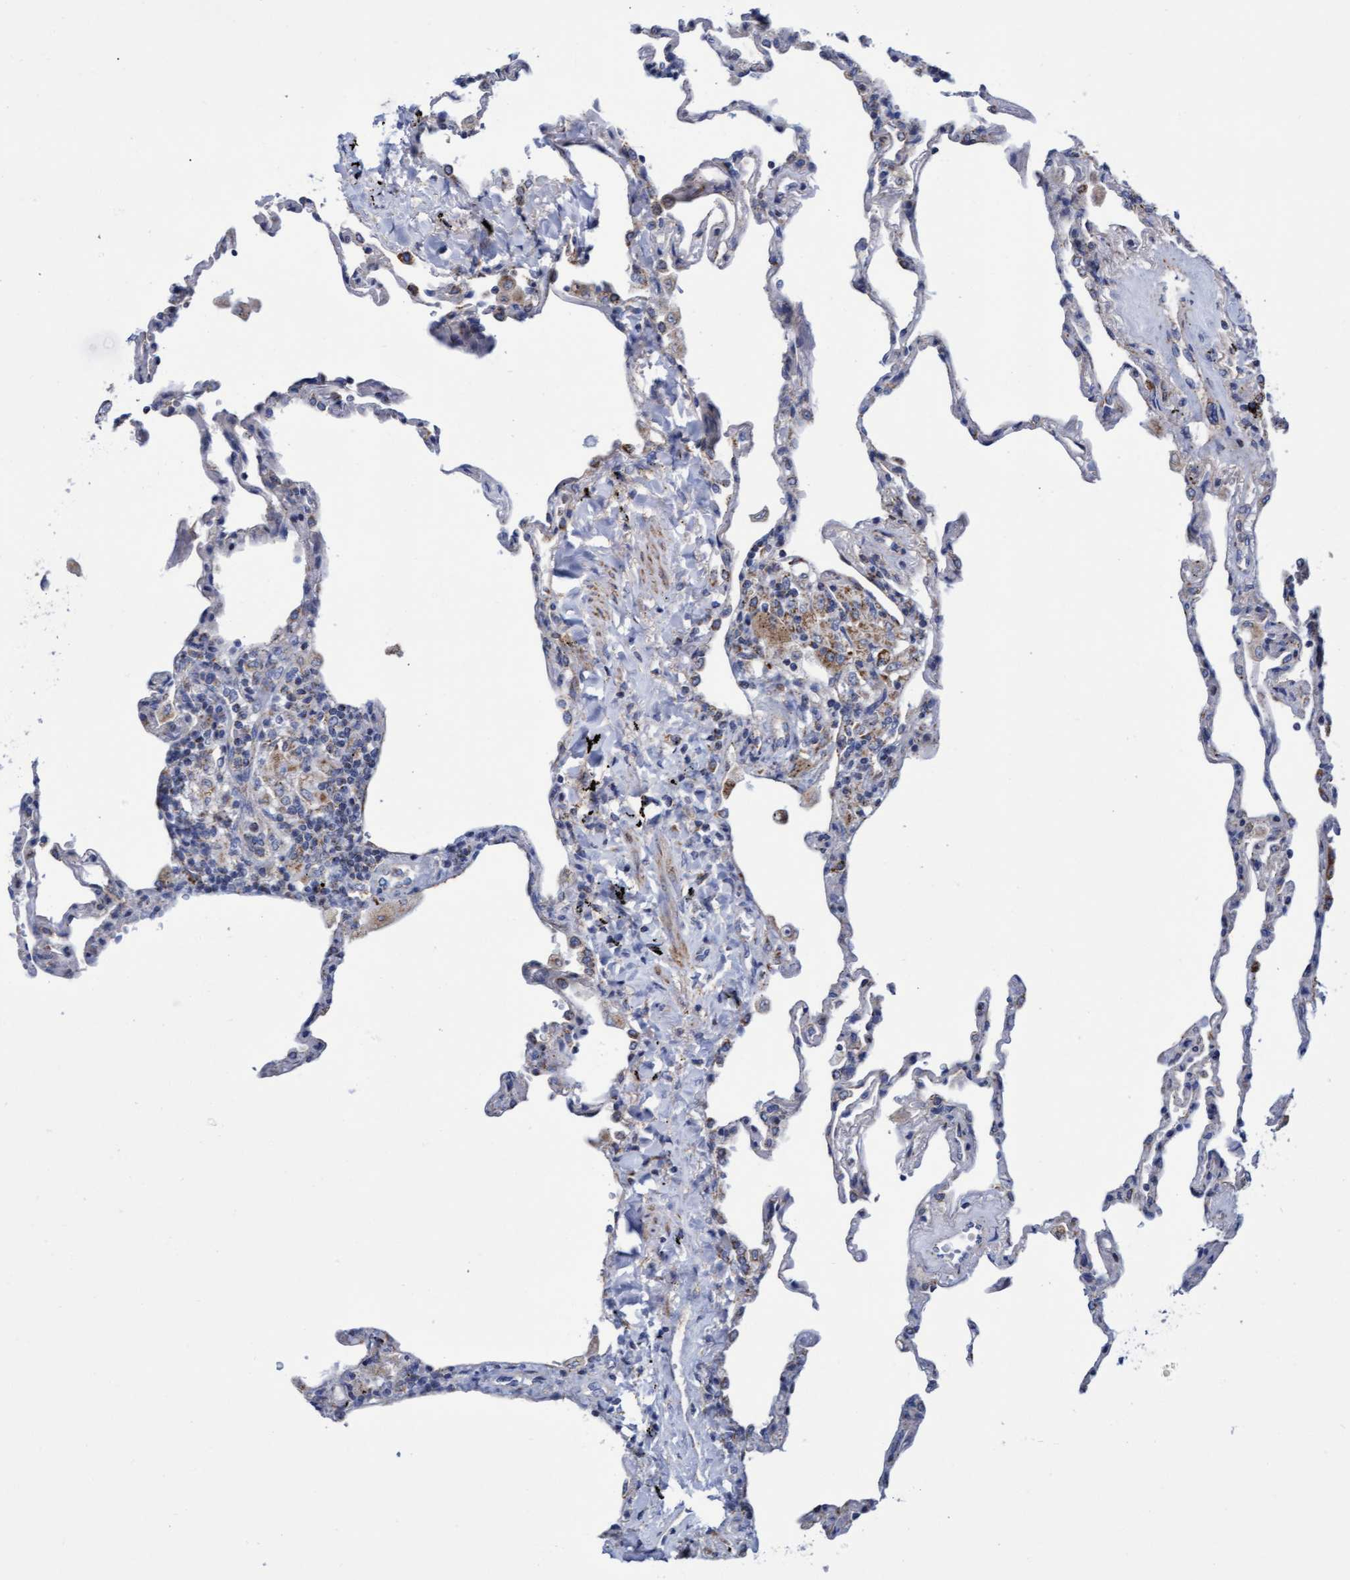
{"staining": {"intensity": "moderate", "quantity": "<25%", "location": "cytoplasmic/membranous"}, "tissue": "lung", "cell_type": "Alveolar cells", "image_type": "normal", "snomed": [{"axis": "morphology", "description": "Normal tissue, NOS"}, {"axis": "topography", "description": "Lung"}], "caption": "About <25% of alveolar cells in normal lung display moderate cytoplasmic/membranous protein expression as visualized by brown immunohistochemical staining.", "gene": "ZNF750", "patient": {"sex": "male", "age": 59}}